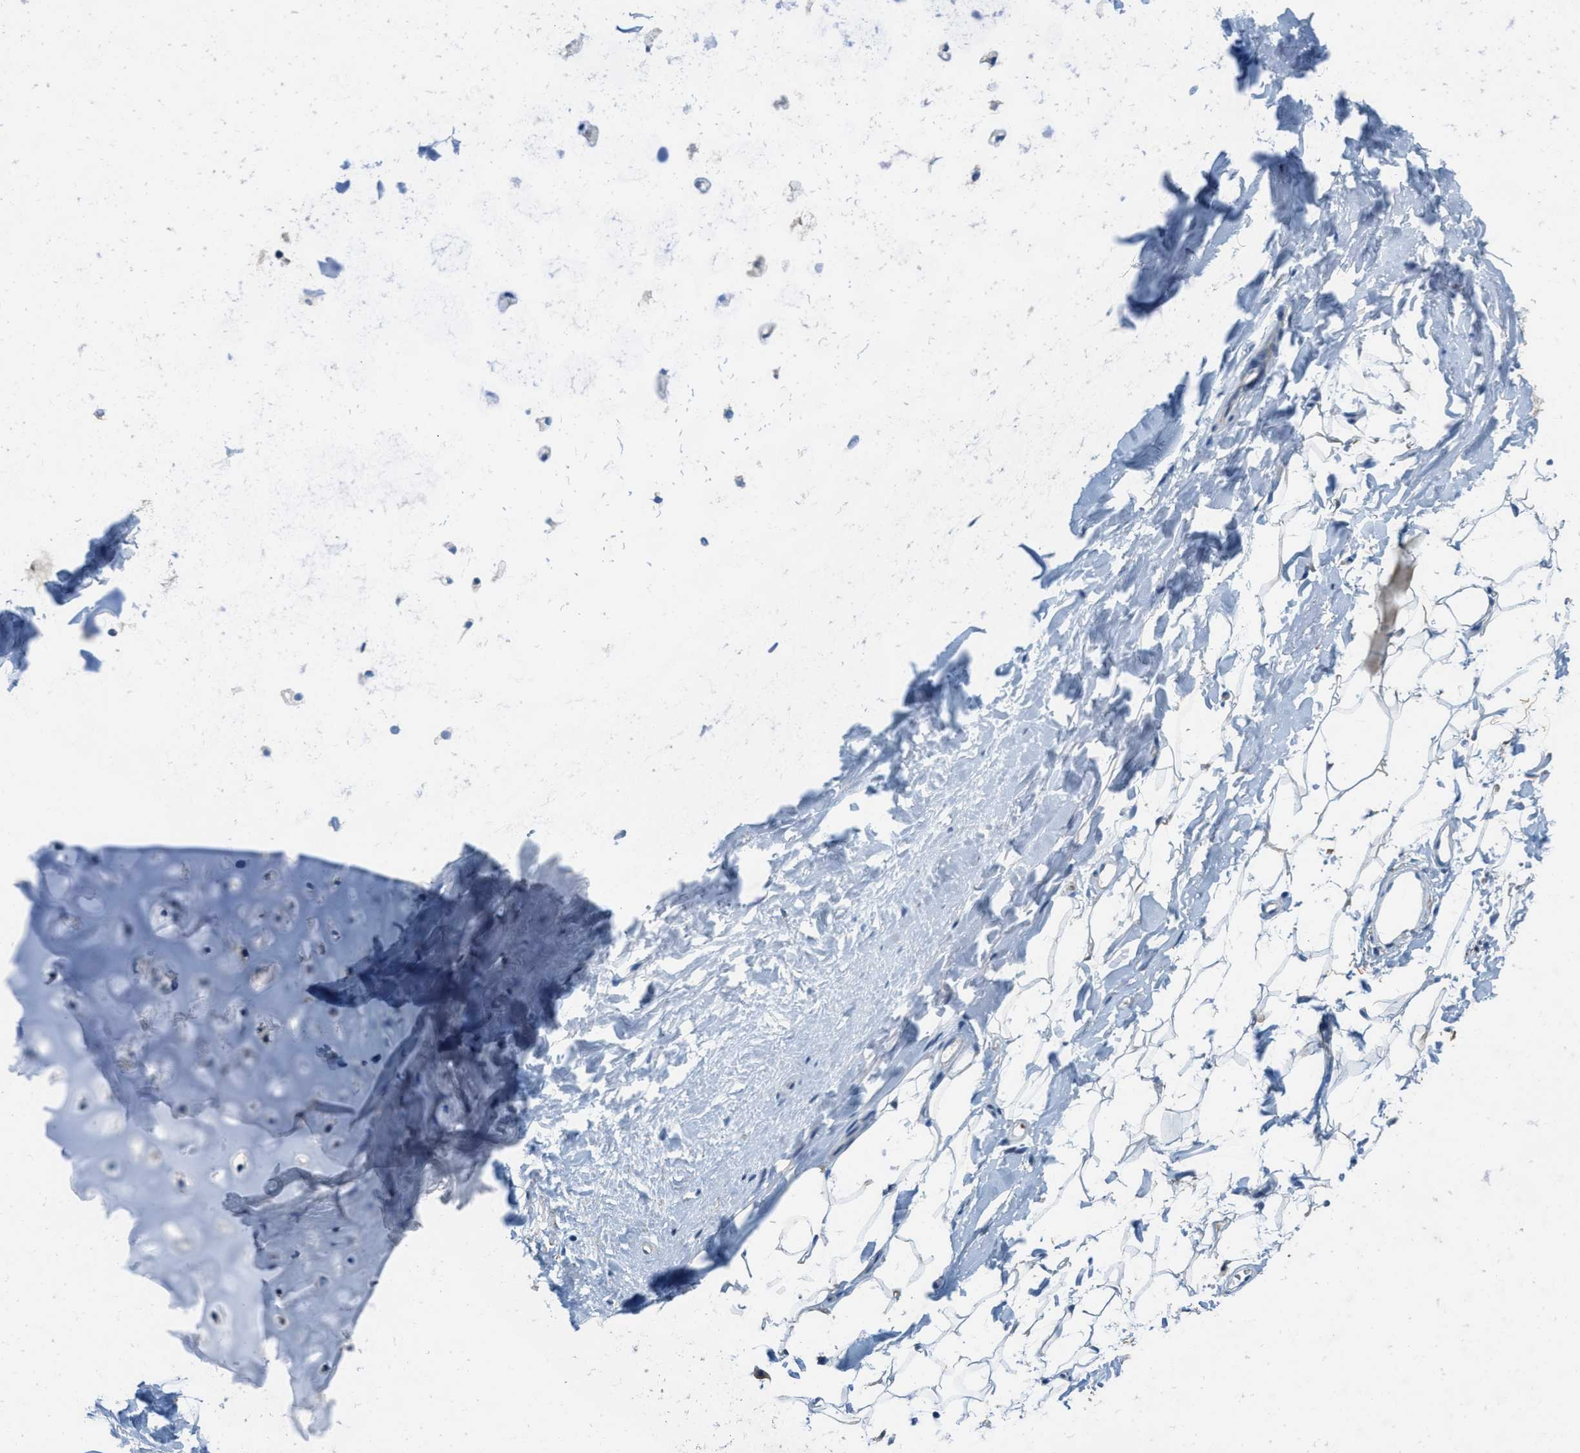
{"staining": {"intensity": "negative", "quantity": "none", "location": "none"}, "tissue": "adipose tissue", "cell_type": "Adipocytes", "image_type": "normal", "snomed": [{"axis": "morphology", "description": "Normal tissue, NOS"}, {"axis": "topography", "description": "Cartilage tissue"}, {"axis": "topography", "description": "Bronchus"}], "caption": "Adipocytes are negative for protein expression in benign human adipose tissue. (DAB (3,3'-diaminobenzidine) immunohistochemistry visualized using brightfield microscopy, high magnification).", "gene": "DGKE", "patient": {"sex": "female", "age": 53}}